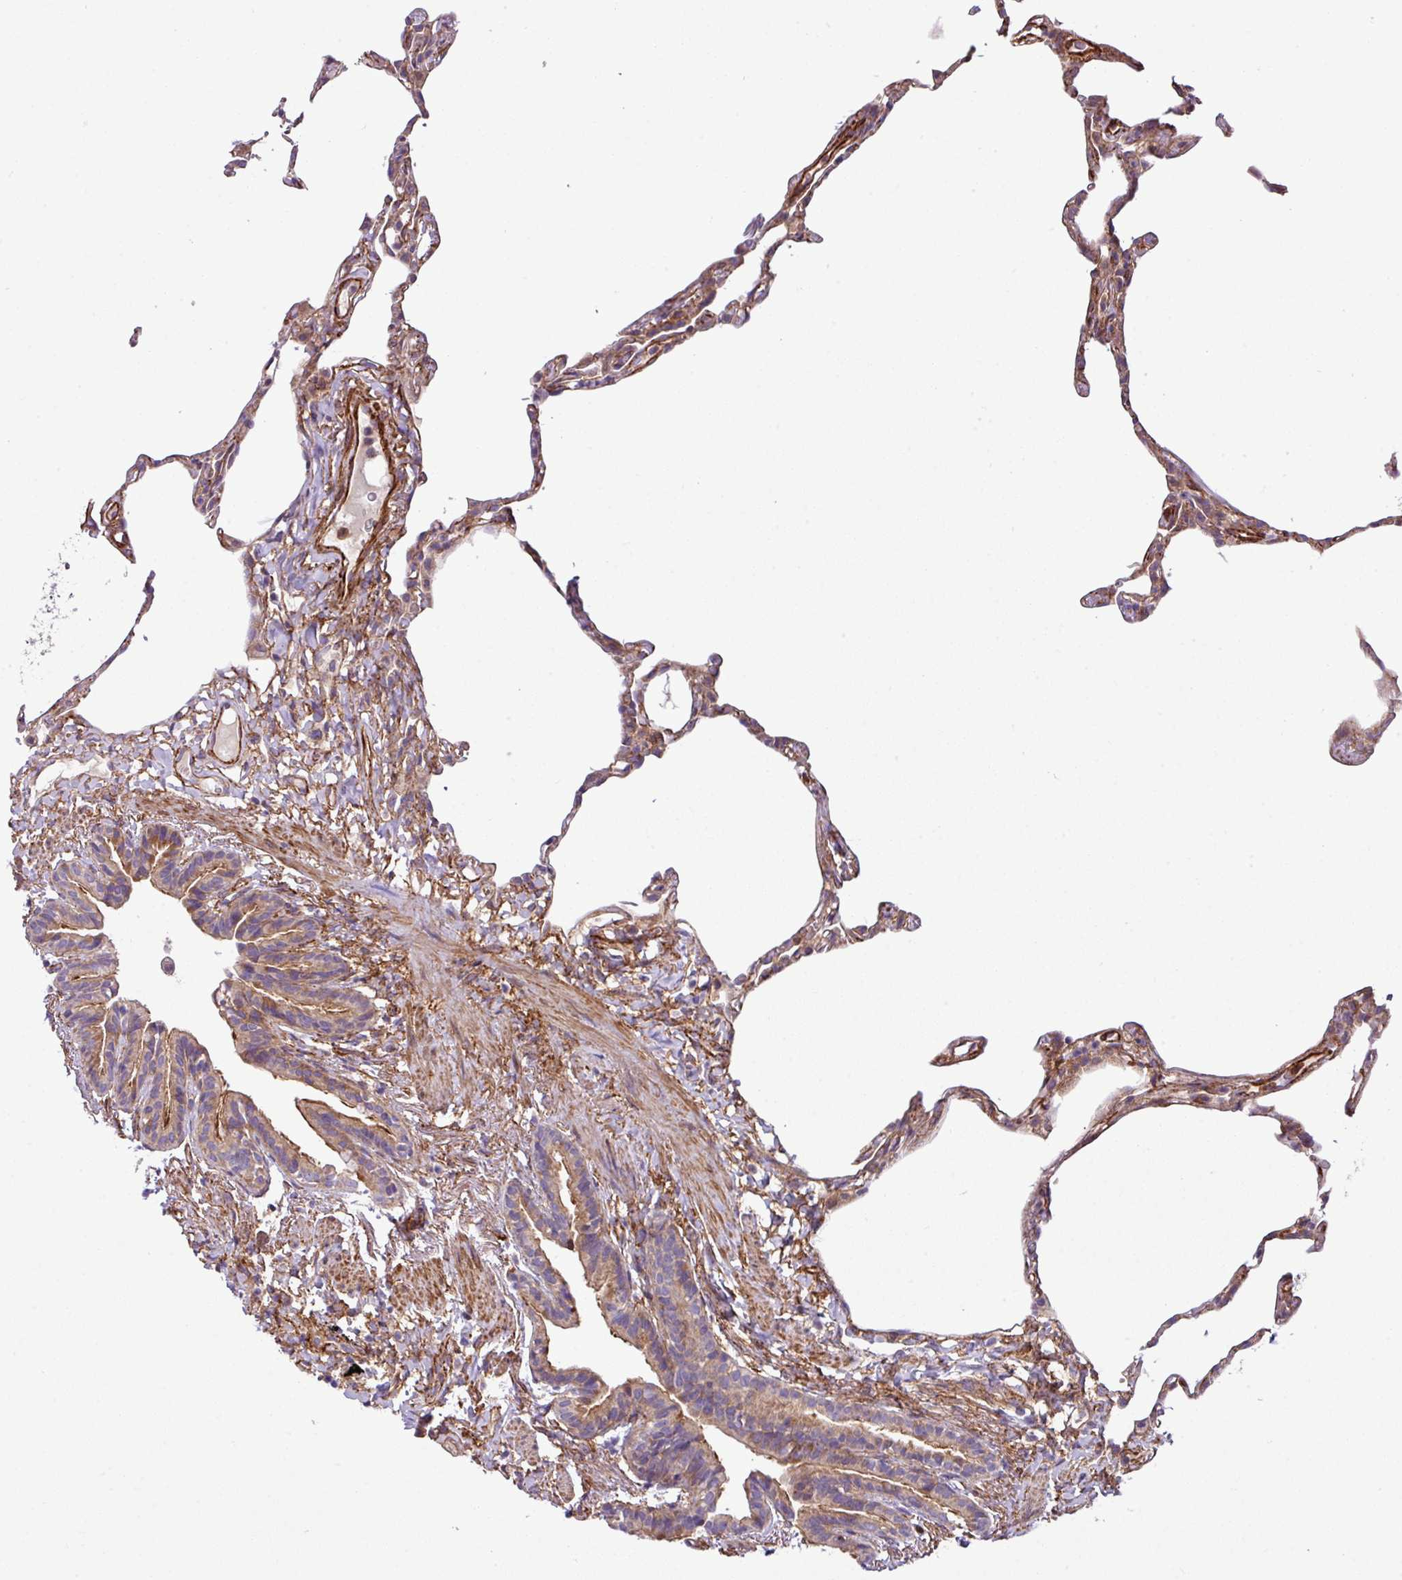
{"staining": {"intensity": "moderate", "quantity": "25%-75%", "location": "cytoplasmic/membranous"}, "tissue": "lung", "cell_type": "Alveolar cells", "image_type": "normal", "snomed": [{"axis": "morphology", "description": "Normal tissue, NOS"}, {"axis": "topography", "description": "Lung"}], "caption": "The micrograph demonstrates staining of benign lung, revealing moderate cytoplasmic/membranous protein positivity (brown color) within alveolar cells. Using DAB (brown) and hematoxylin (blue) stains, captured at high magnification using brightfield microscopy.", "gene": "FAM47E", "patient": {"sex": "female", "age": 57}}